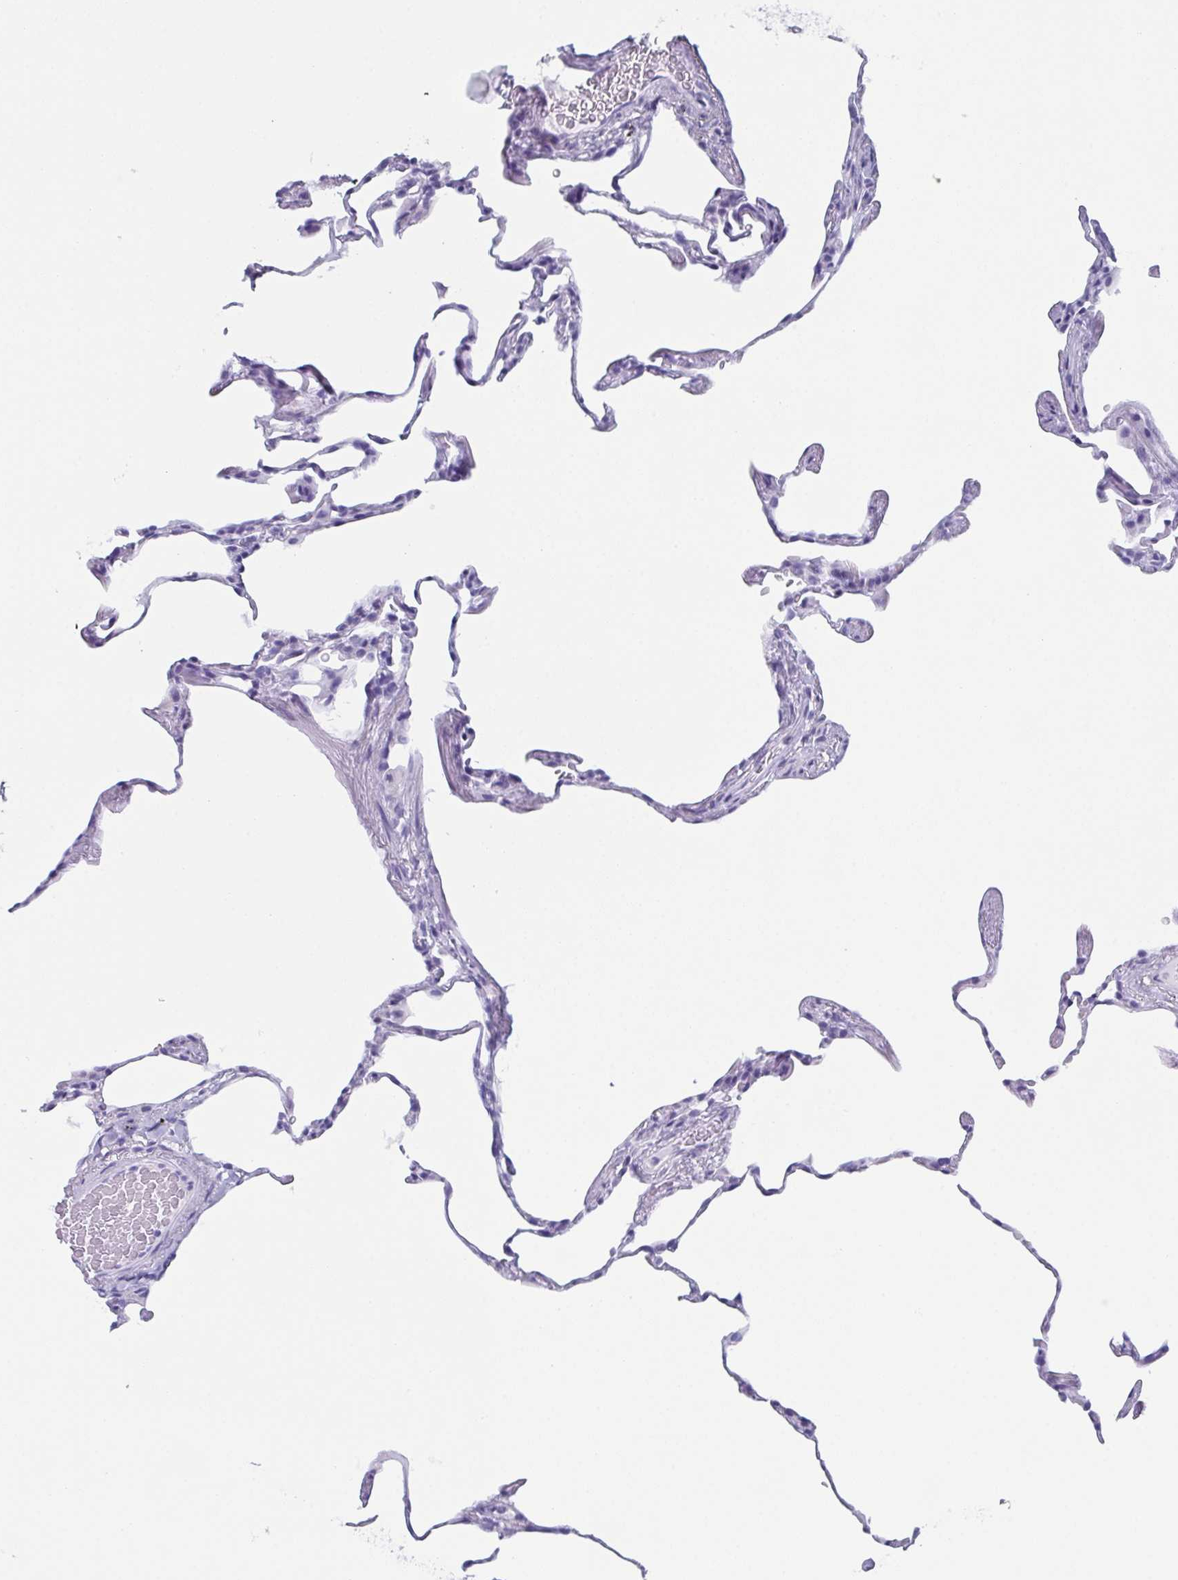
{"staining": {"intensity": "negative", "quantity": "none", "location": "none"}, "tissue": "lung", "cell_type": "Alveolar cells", "image_type": "normal", "snomed": [{"axis": "morphology", "description": "Normal tissue, NOS"}, {"axis": "topography", "description": "Lung"}], "caption": "Immunohistochemistry of benign lung demonstrates no positivity in alveolar cells.", "gene": "LYRM2", "patient": {"sex": "female", "age": 57}}